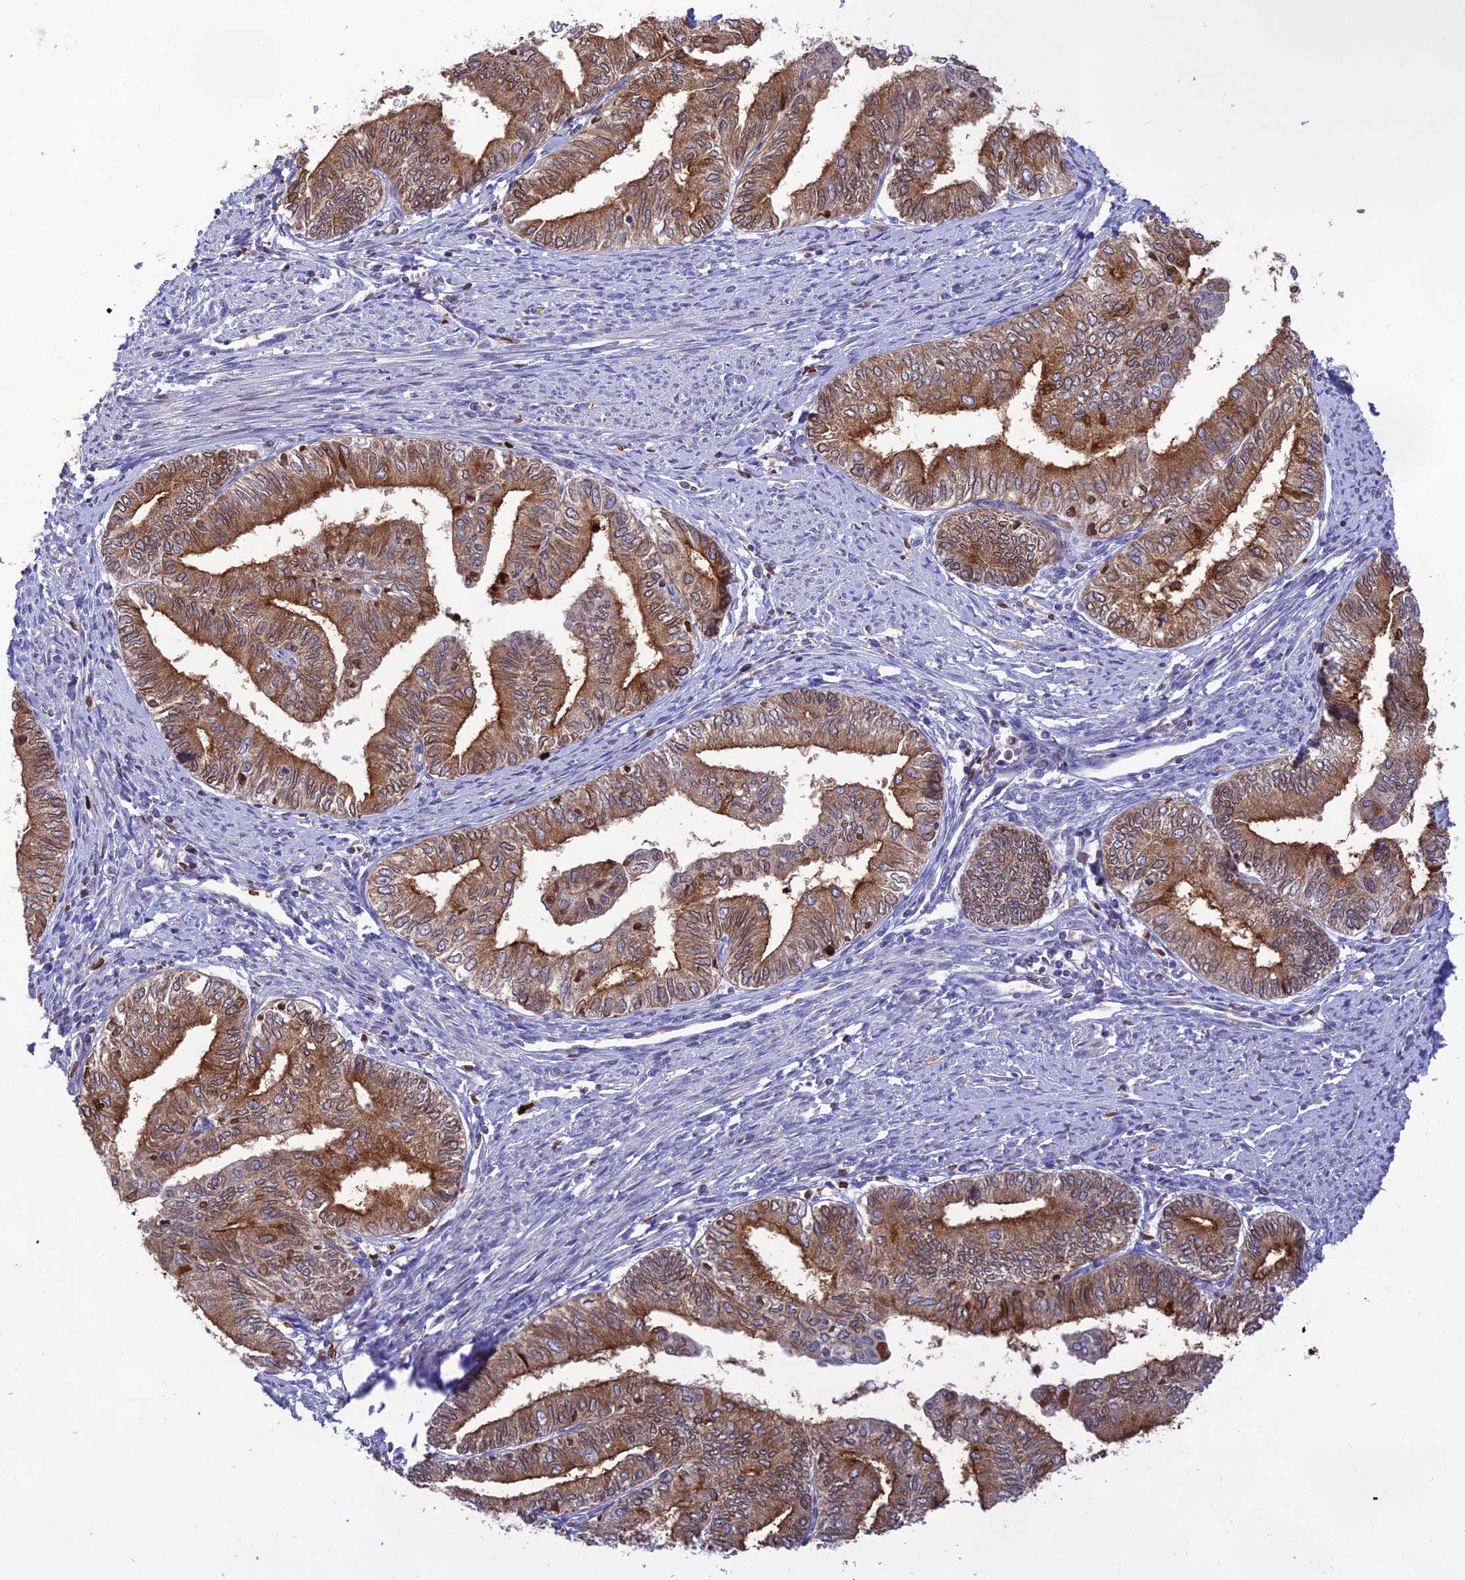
{"staining": {"intensity": "moderate", "quantity": ">75%", "location": "cytoplasmic/membranous"}, "tissue": "endometrial cancer", "cell_type": "Tumor cells", "image_type": "cancer", "snomed": [{"axis": "morphology", "description": "Adenocarcinoma, NOS"}, {"axis": "topography", "description": "Endometrium"}], "caption": "Immunohistochemistry (IHC) photomicrograph of endometrial cancer (adenocarcinoma) stained for a protein (brown), which shows medium levels of moderate cytoplasmic/membranous staining in about >75% of tumor cells.", "gene": "PKHD1L1", "patient": {"sex": "female", "age": 66}}